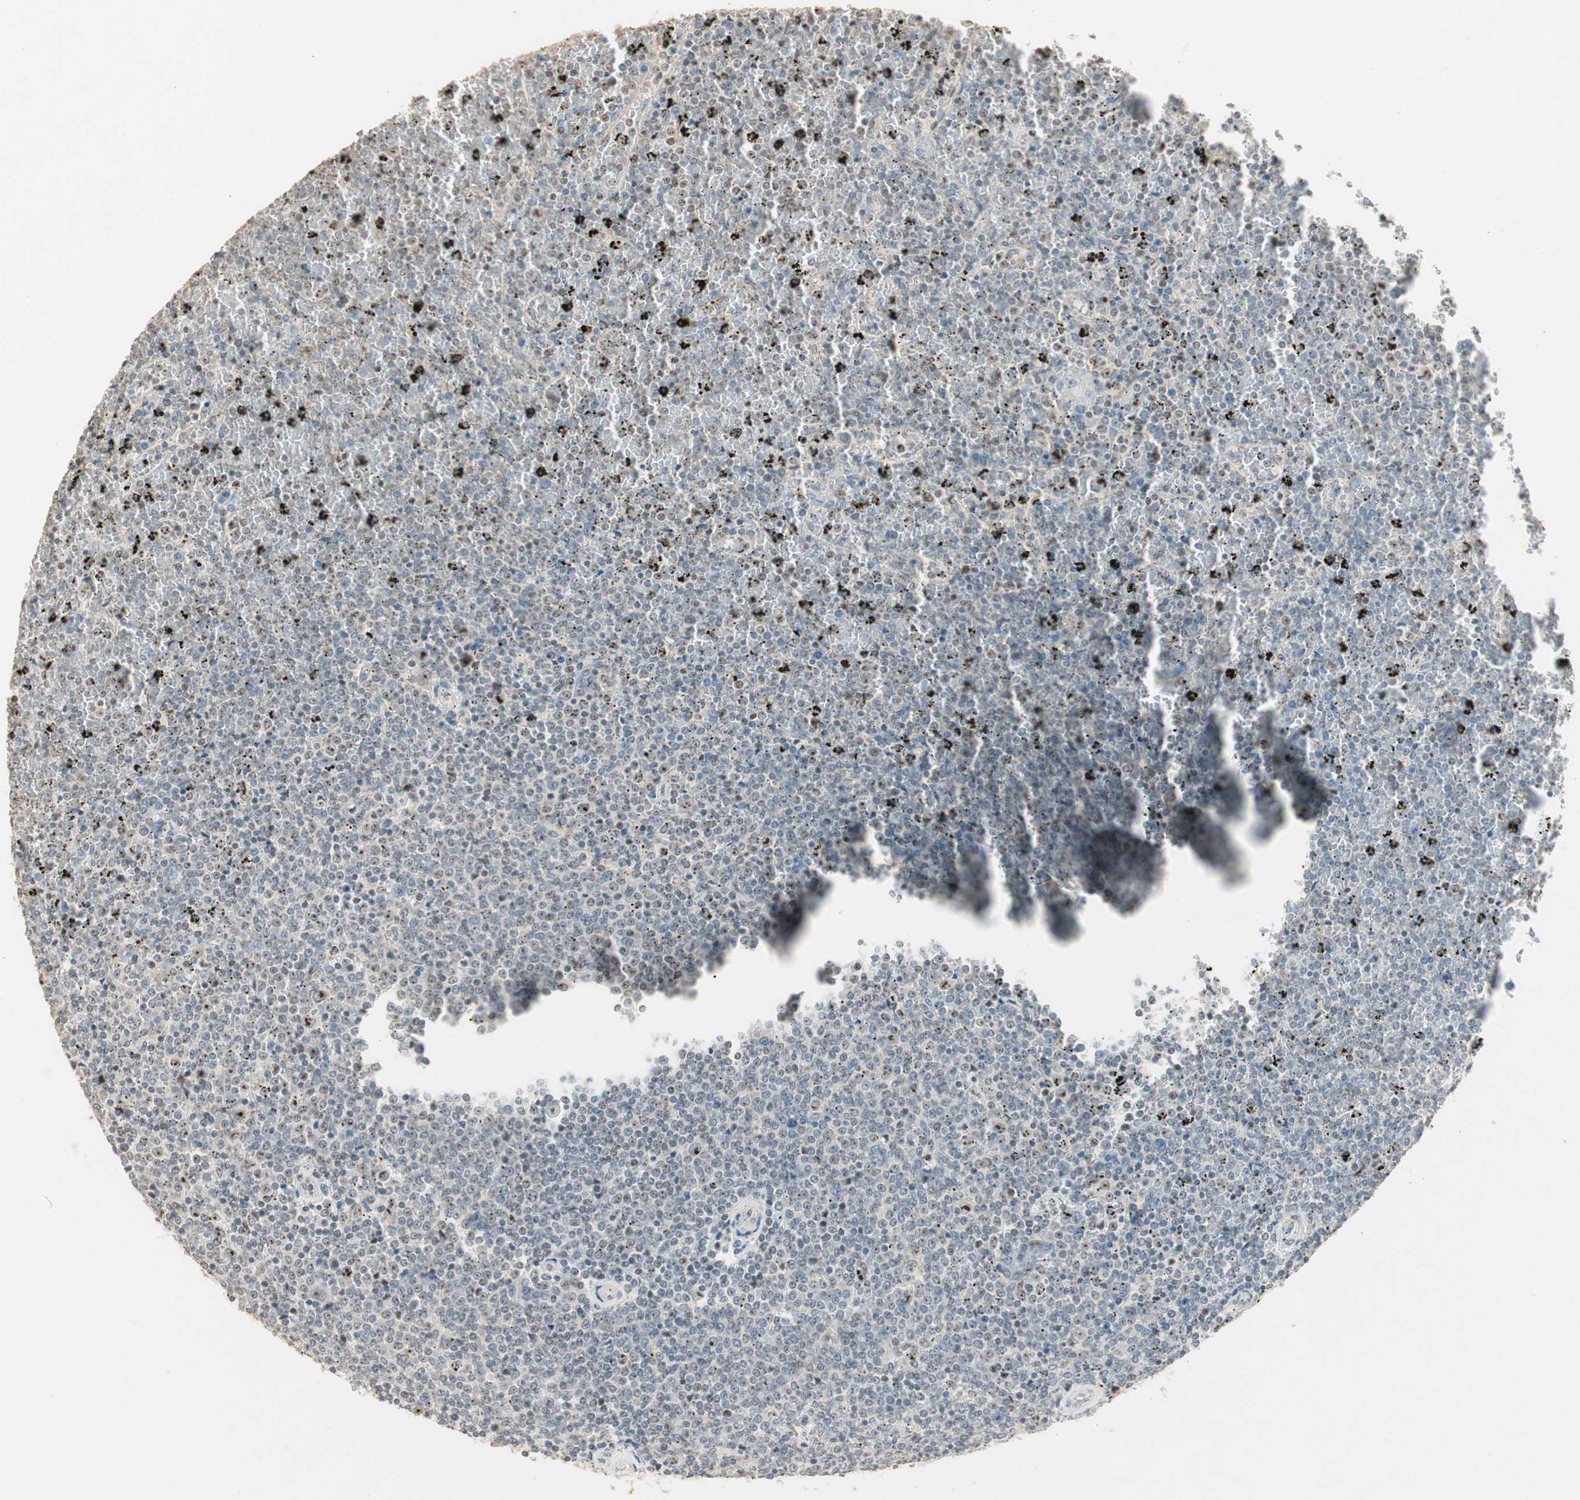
{"staining": {"intensity": "weak", "quantity": "<25%", "location": "nuclear"}, "tissue": "lymphoma", "cell_type": "Tumor cells", "image_type": "cancer", "snomed": [{"axis": "morphology", "description": "Malignant lymphoma, non-Hodgkin's type, Low grade"}, {"axis": "topography", "description": "Spleen"}], "caption": "This micrograph is of lymphoma stained with immunohistochemistry to label a protein in brown with the nuclei are counter-stained blue. There is no expression in tumor cells.", "gene": "ETV4", "patient": {"sex": "female", "age": 77}}